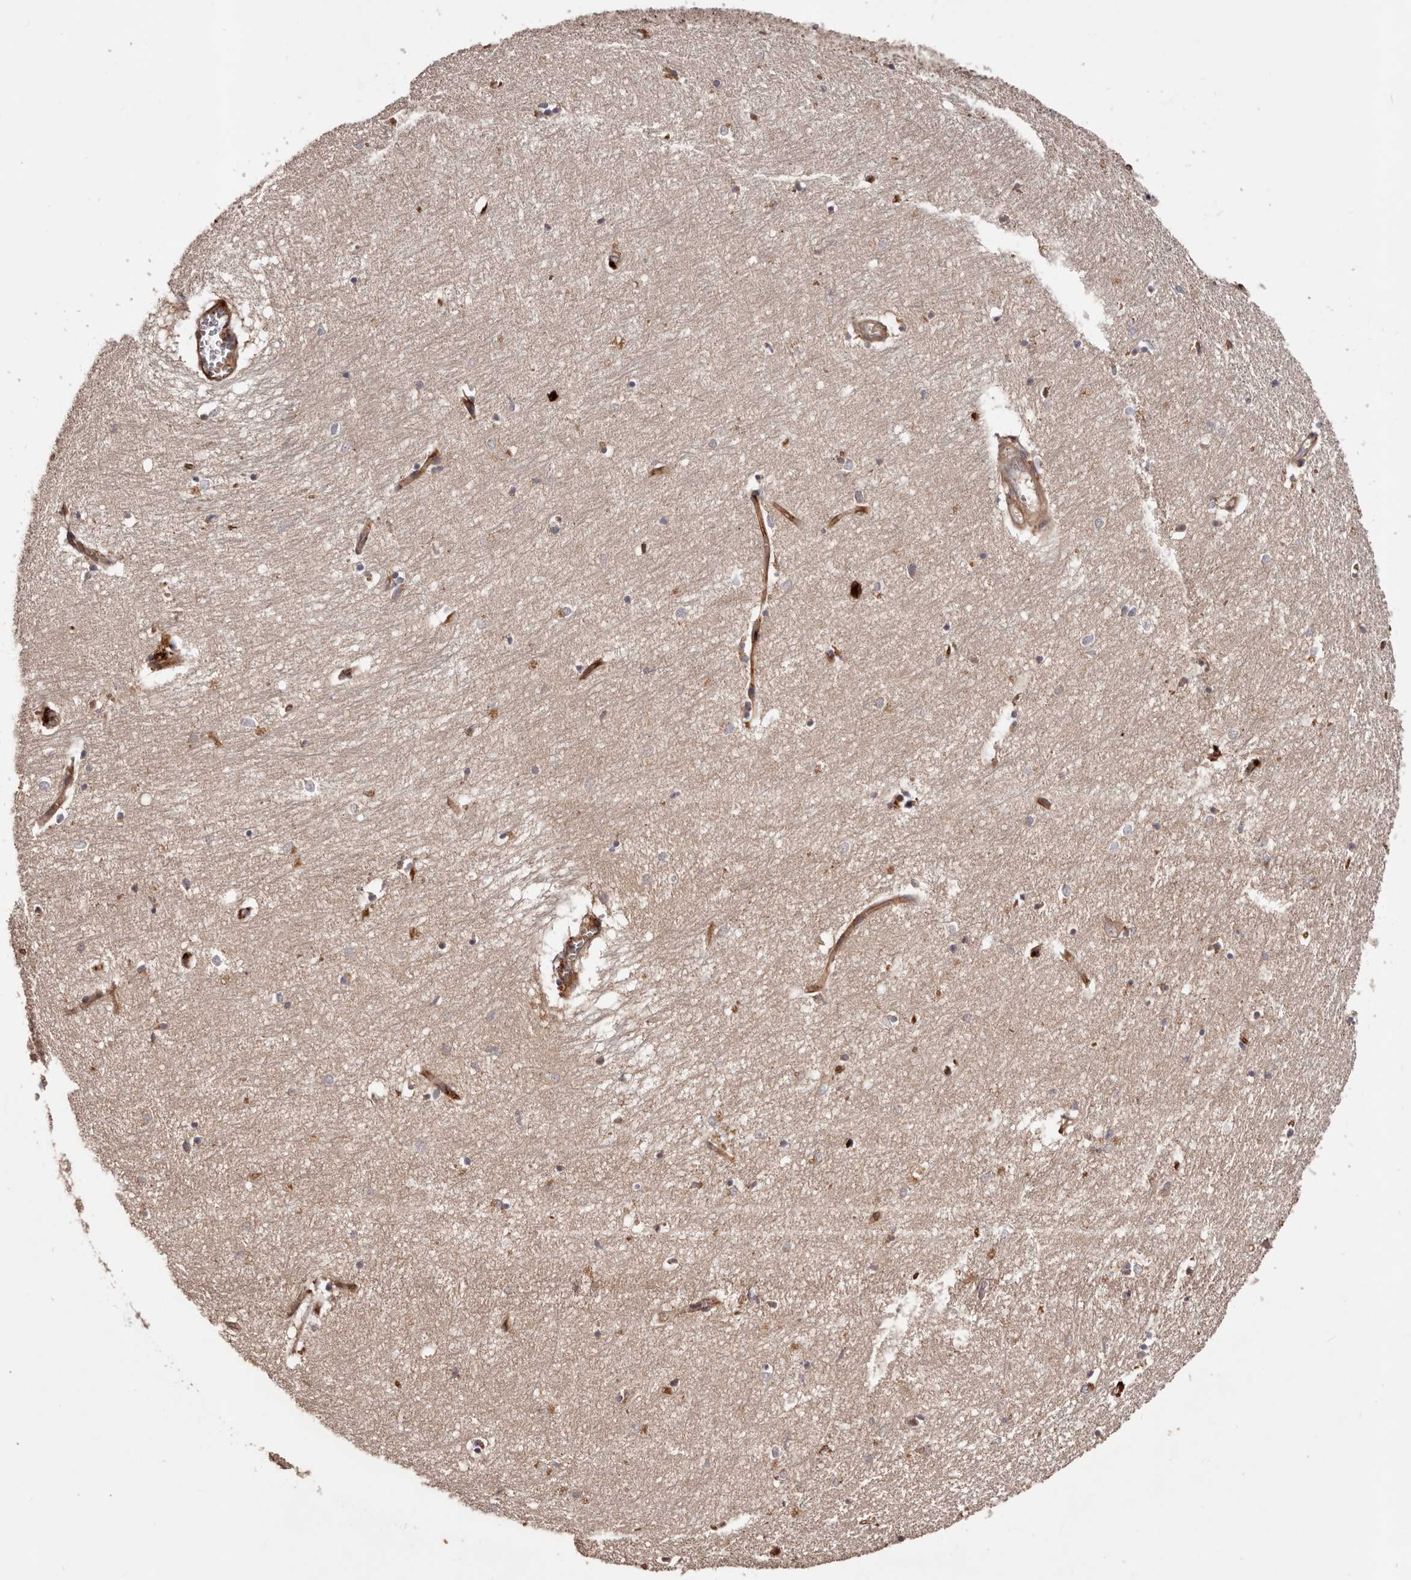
{"staining": {"intensity": "negative", "quantity": "none", "location": "none"}, "tissue": "hippocampus", "cell_type": "Glial cells", "image_type": "normal", "snomed": [{"axis": "morphology", "description": "Normal tissue, NOS"}, {"axis": "topography", "description": "Hippocampus"}], "caption": "A micrograph of hippocampus stained for a protein displays no brown staining in glial cells.", "gene": "GTPBP1", "patient": {"sex": "female", "age": 64}}